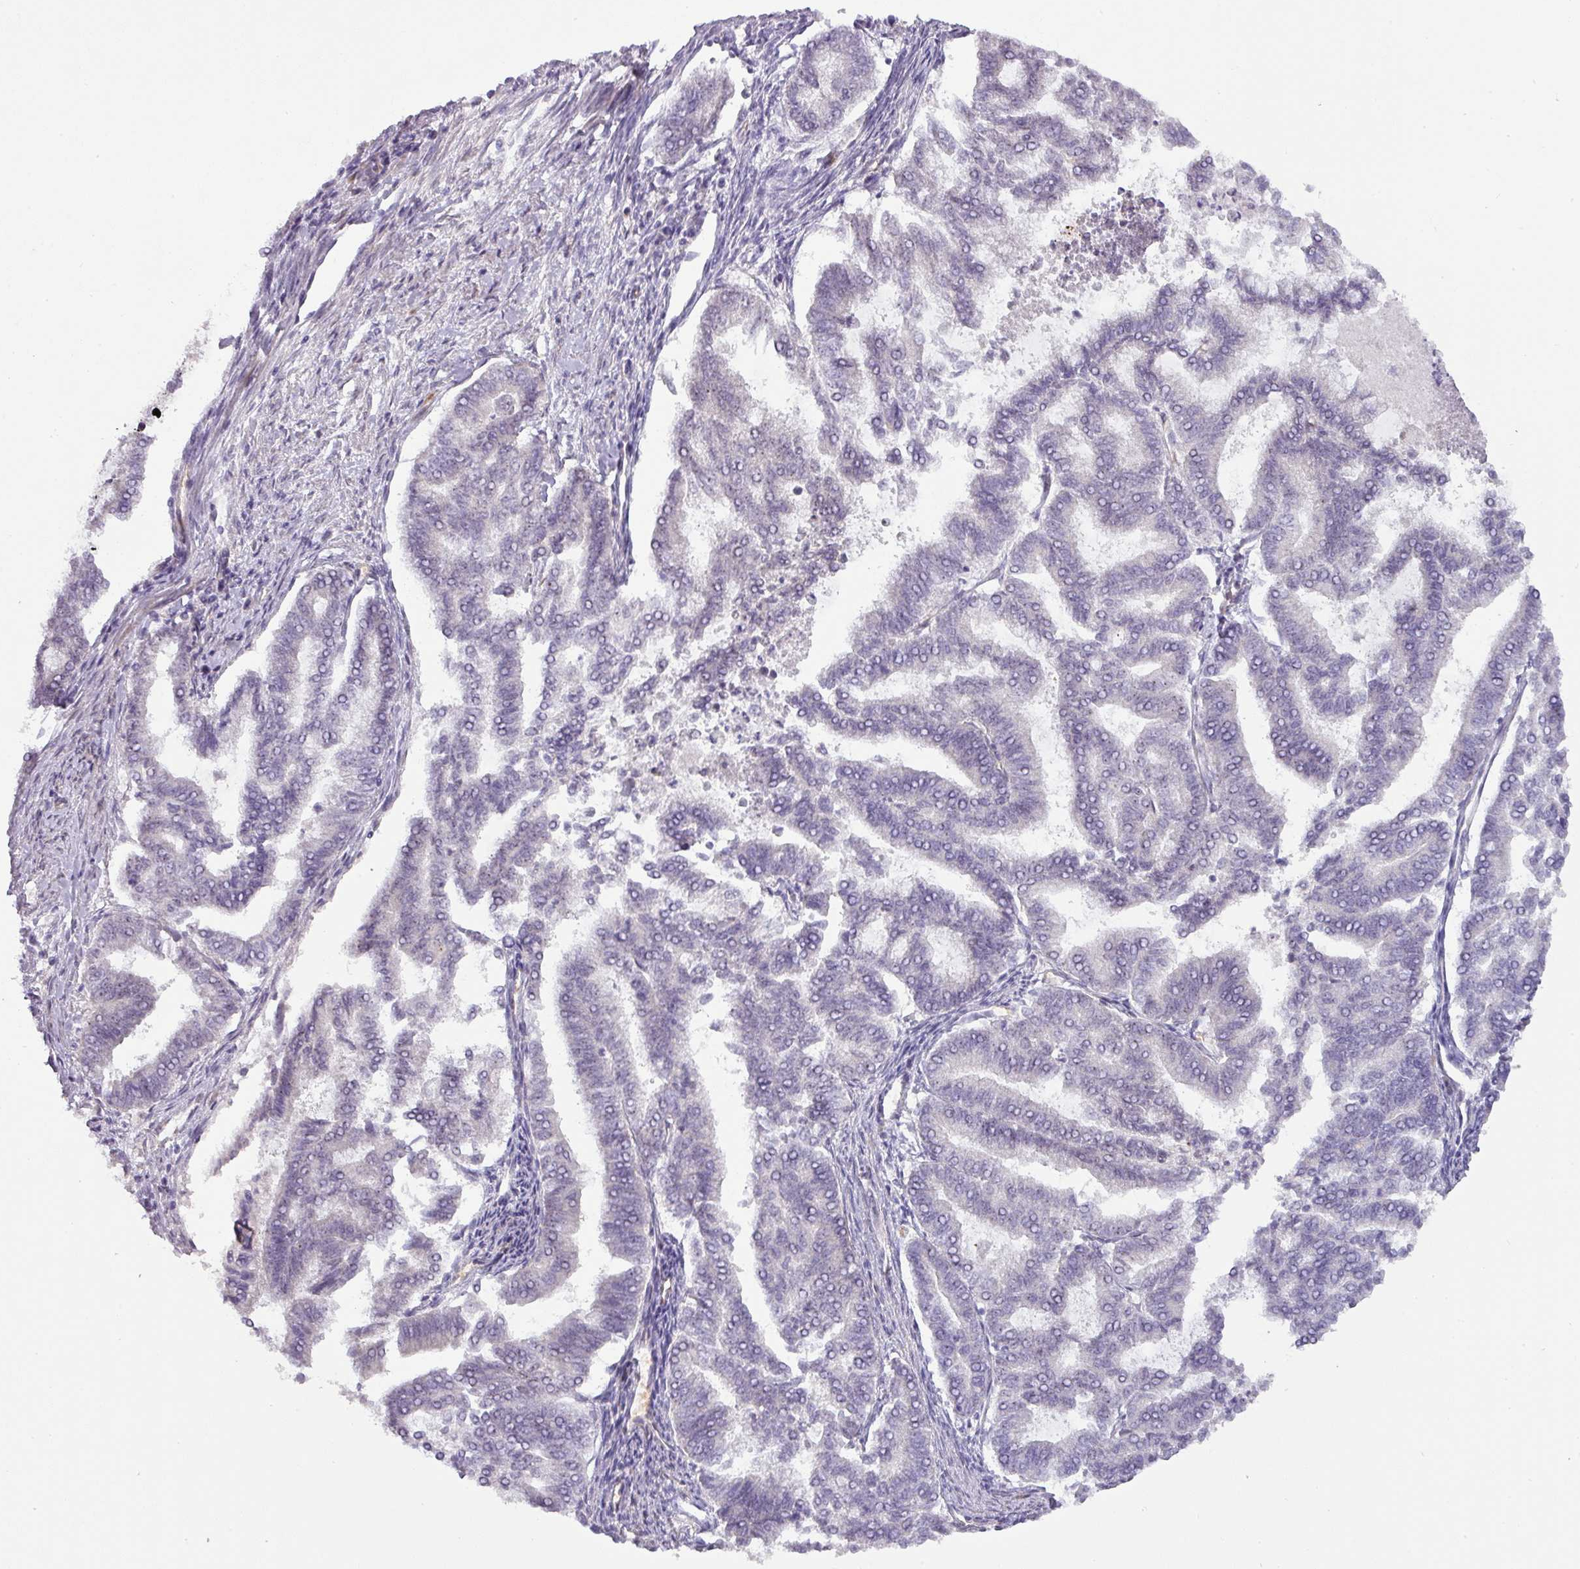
{"staining": {"intensity": "negative", "quantity": "none", "location": "none"}, "tissue": "endometrial cancer", "cell_type": "Tumor cells", "image_type": "cancer", "snomed": [{"axis": "morphology", "description": "Adenocarcinoma, NOS"}, {"axis": "topography", "description": "Endometrium"}], "caption": "This histopathology image is of endometrial cancer (adenocarcinoma) stained with IHC to label a protein in brown with the nuclei are counter-stained blue. There is no staining in tumor cells.", "gene": "ATP6V1F", "patient": {"sex": "female", "age": 79}}